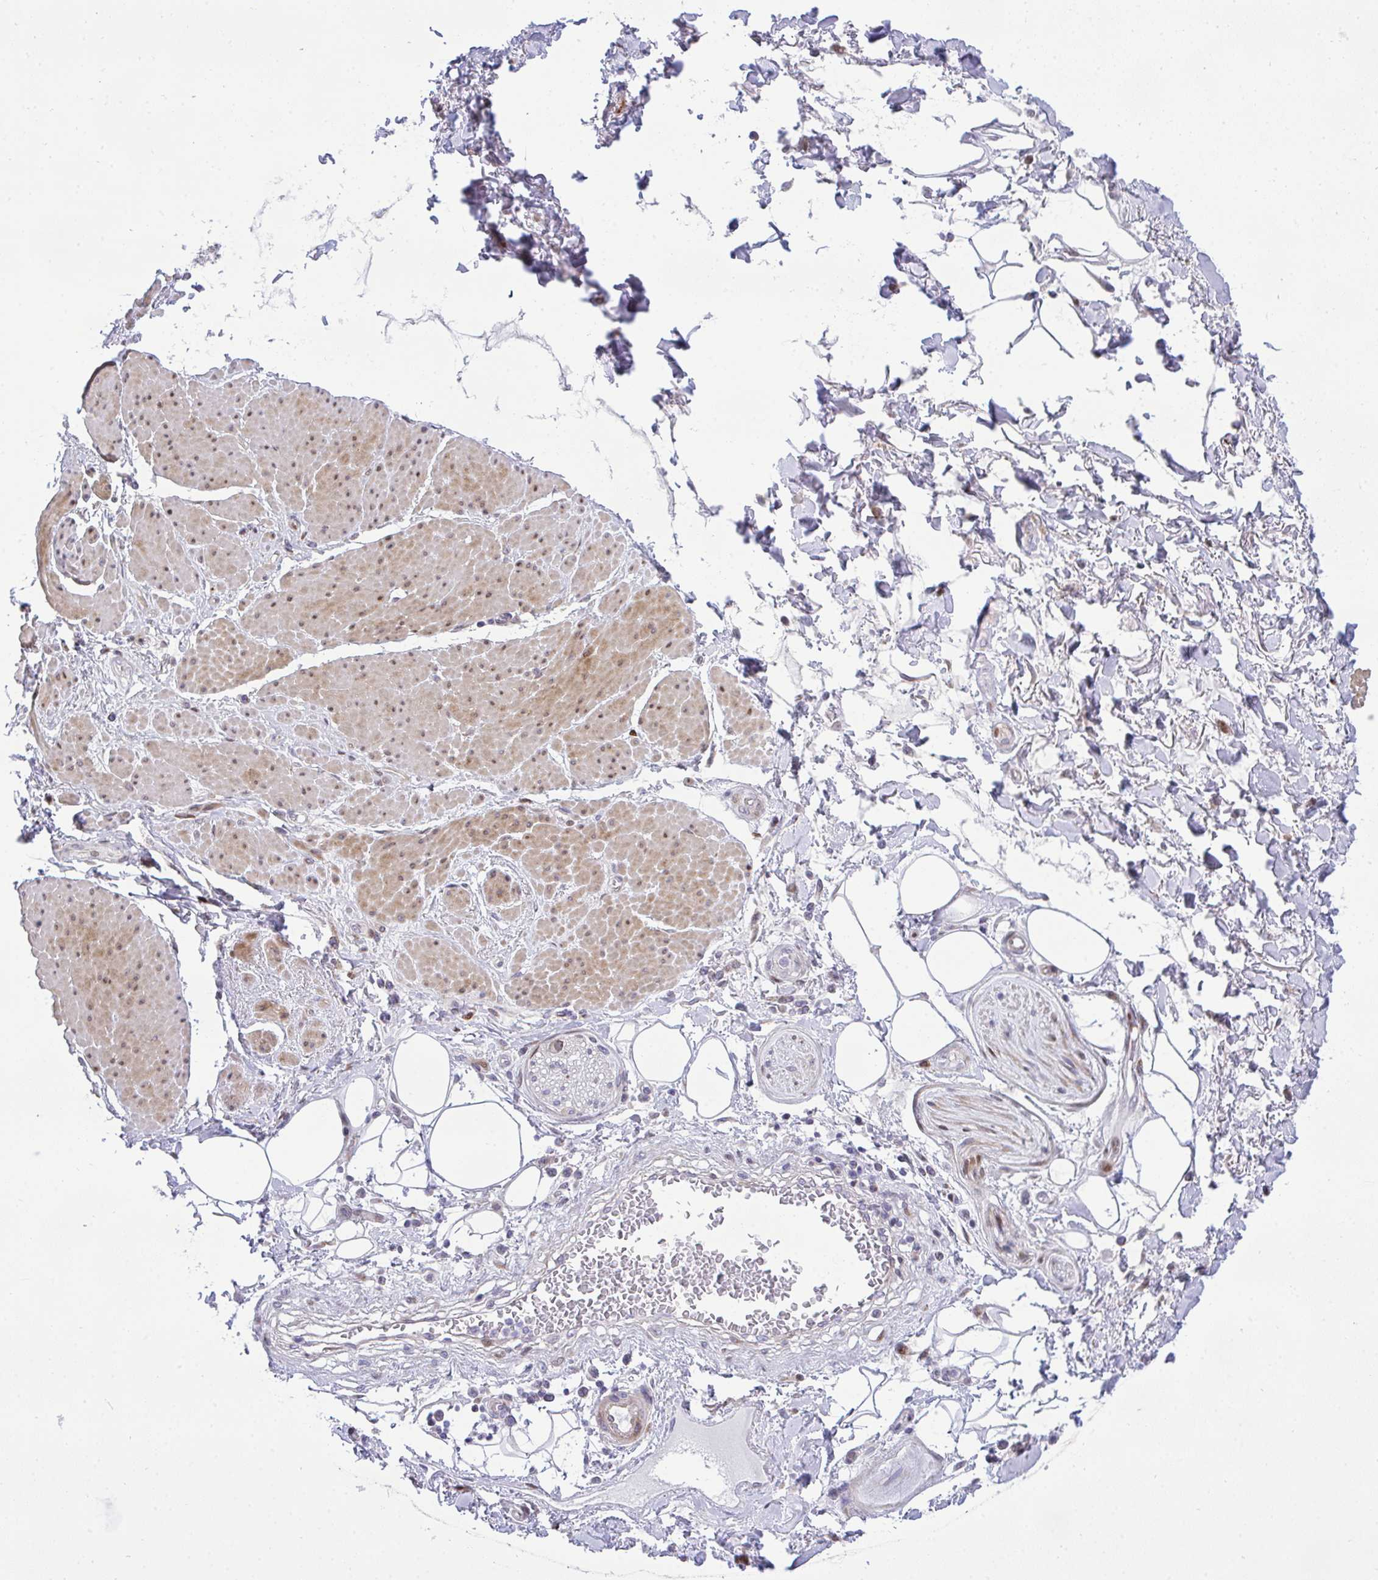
{"staining": {"intensity": "negative", "quantity": "none", "location": "none"}, "tissue": "adipose tissue", "cell_type": "Adipocytes", "image_type": "normal", "snomed": [{"axis": "morphology", "description": "Normal tissue, NOS"}, {"axis": "topography", "description": "Vagina"}, {"axis": "topography", "description": "Peripheral nerve tissue"}], "caption": "This is a image of immunohistochemistry (IHC) staining of benign adipose tissue, which shows no staining in adipocytes.", "gene": "CASTOR2", "patient": {"sex": "female", "age": 71}}